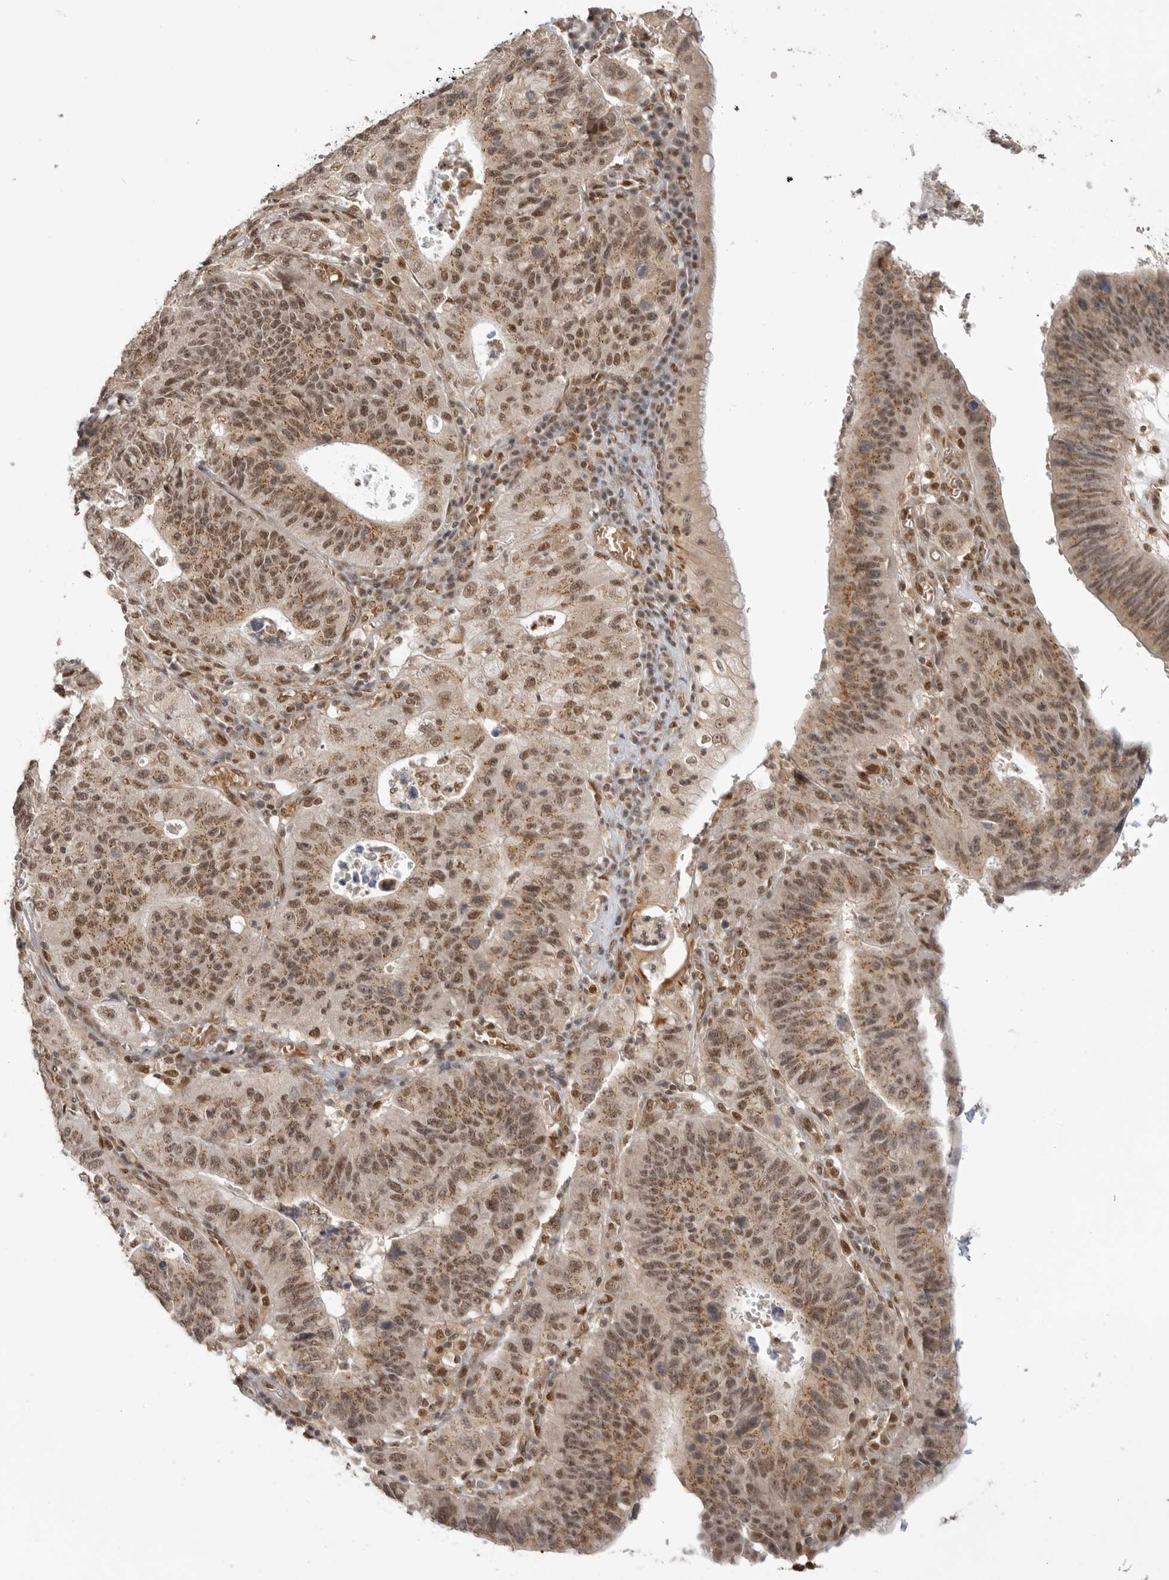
{"staining": {"intensity": "moderate", "quantity": ">75%", "location": "cytoplasmic/membranous"}, "tissue": "stomach cancer", "cell_type": "Tumor cells", "image_type": "cancer", "snomed": [{"axis": "morphology", "description": "Adenocarcinoma, NOS"}, {"axis": "topography", "description": "Stomach"}], "caption": "Stomach cancer (adenocarcinoma) stained with DAB (3,3'-diaminobenzidine) IHC displays medium levels of moderate cytoplasmic/membranous staining in approximately >75% of tumor cells.", "gene": "ALKAL1", "patient": {"sex": "male", "age": 59}}